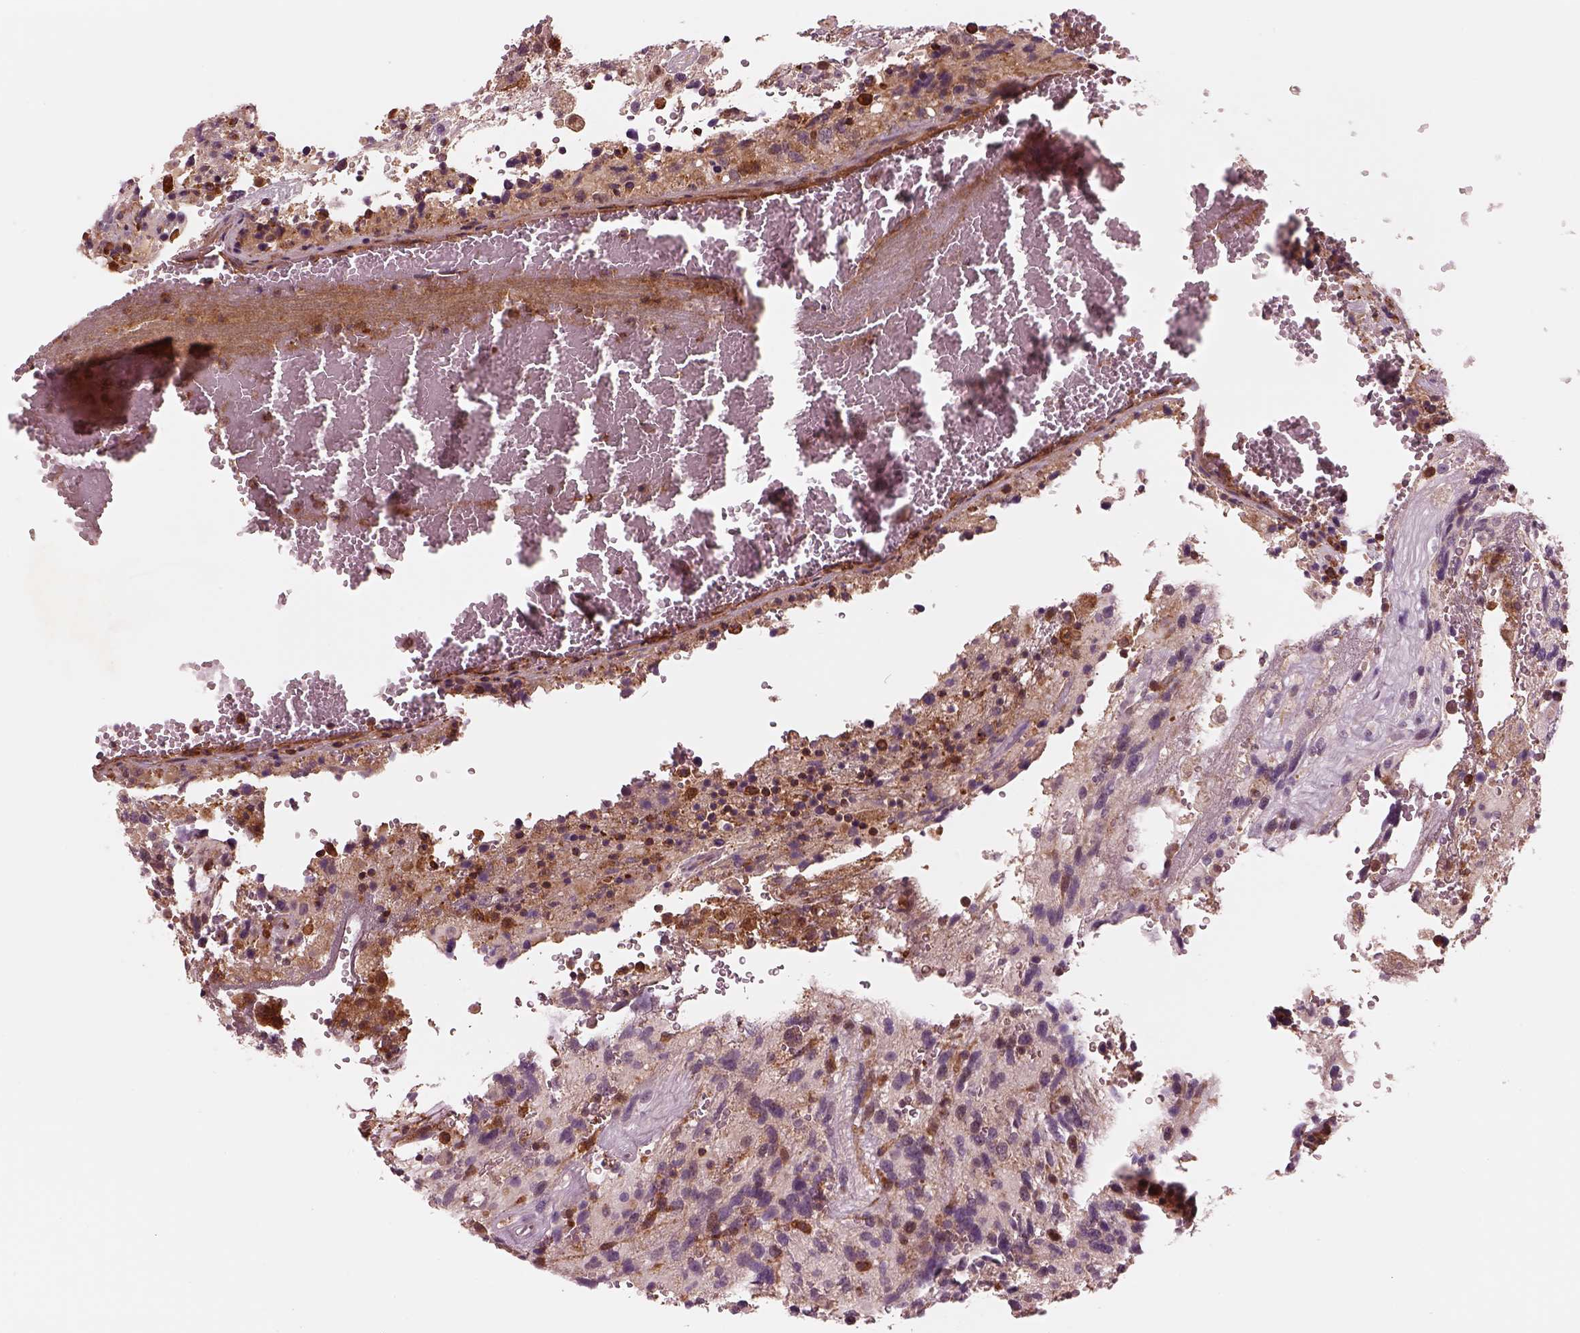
{"staining": {"intensity": "negative", "quantity": "none", "location": "none"}, "tissue": "glioma", "cell_type": "Tumor cells", "image_type": "cancer", "snomed": [{"axis": "morphology", "description": "Glioma, malignant, High grade"}, {"axis": "topography", "description": "Brain"}], "caption": "Micrograph shows no significant protein staining in tumor cells of glioma.", "gene": "ASCC2", "patient": {"sex": "female", "age": 40}}